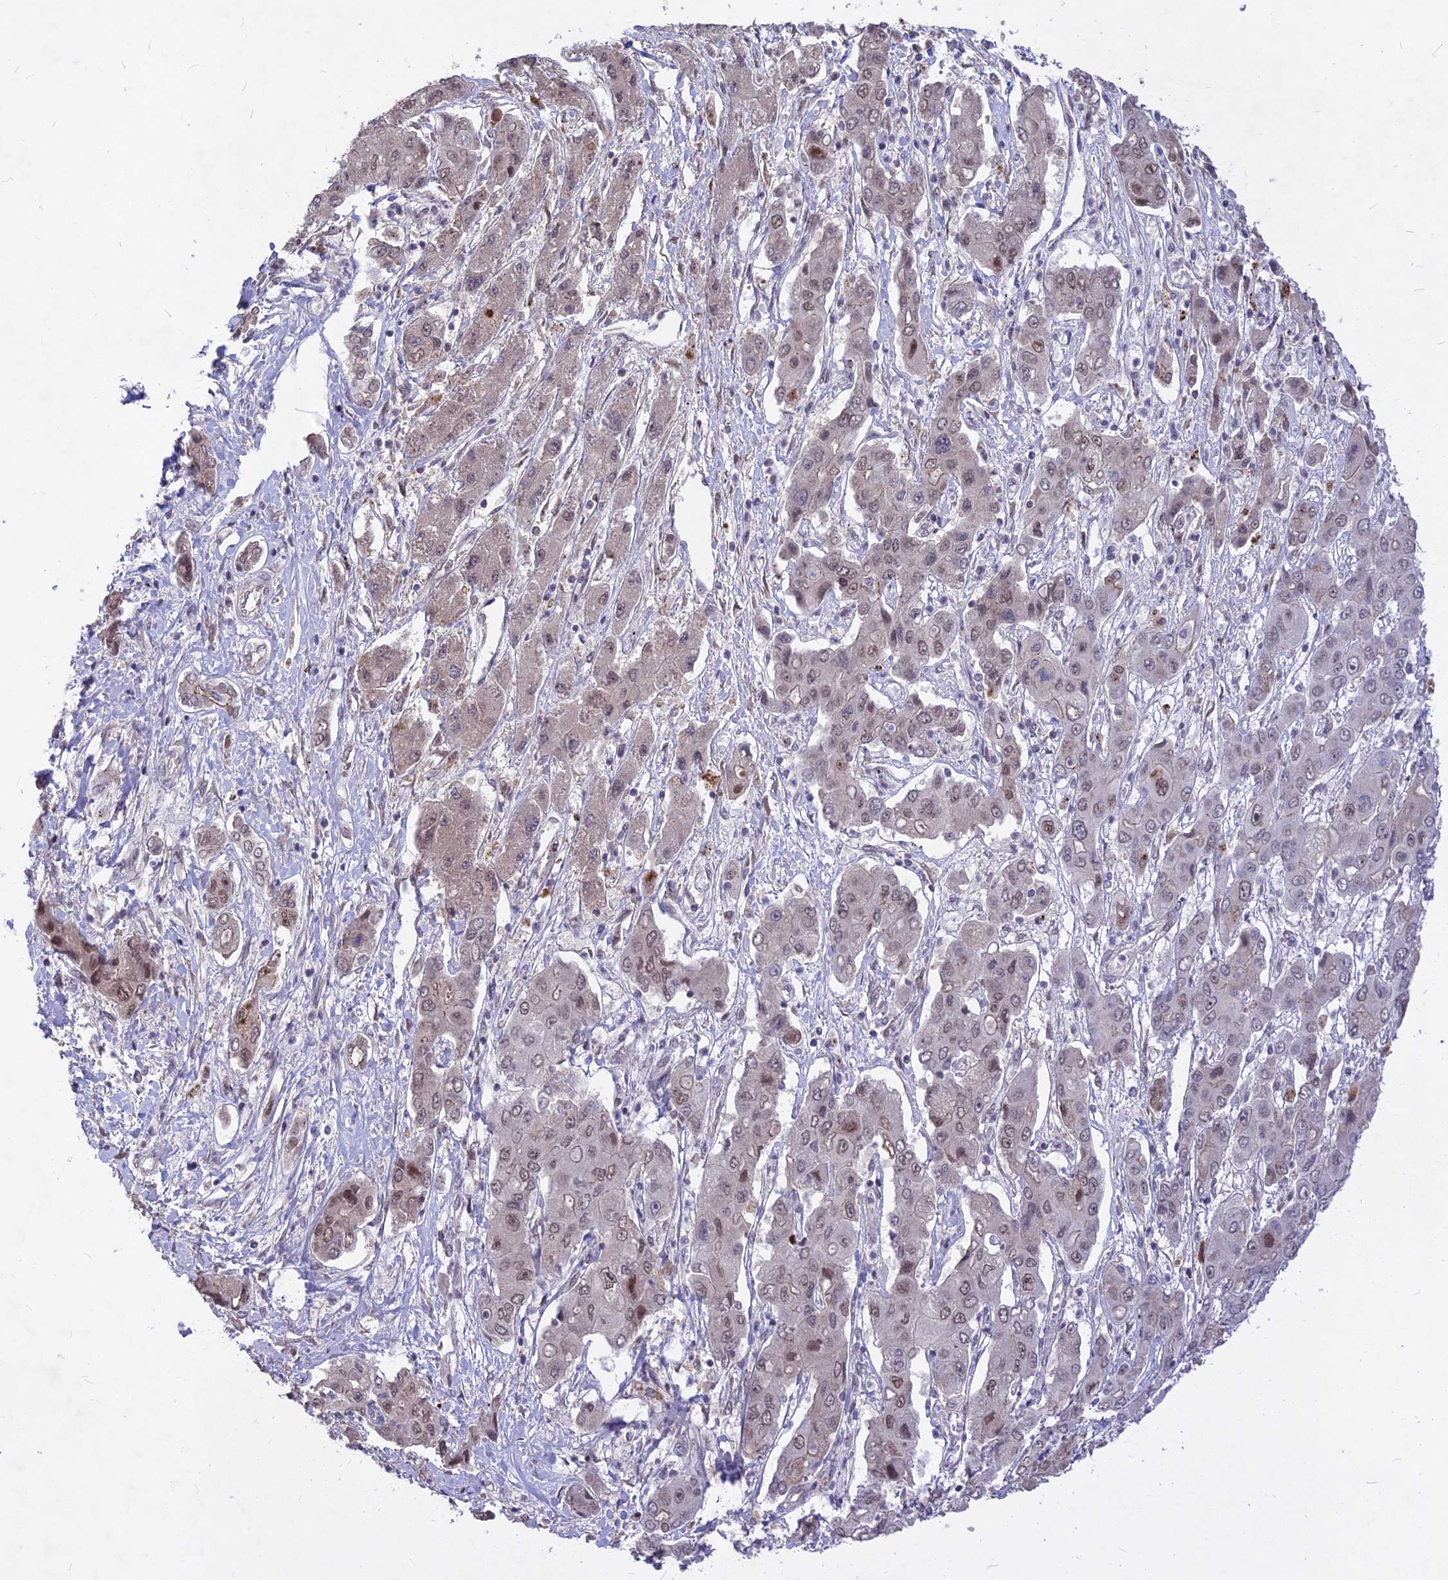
{"staining": {"intensity": "moderate", "quantity": "25%-75%", "location": "nuclear"}, "tissue": "liver cancer", "cell_type": "Tumor cells", "image_type": "cancer", "snomed": [{"axis": "morphology", "description": "Cholangiocarcinoma"}, {"axis": "topography", "description": "Liver"}], "caption": "Immunohistochemistry (IHC) image of neoplastic tissue: liver cancer stained using immunohistochemistry (IHC) demonstrates medium levels of moderate protein expression localized specifically in the nuclear of tumor cells, appearing as a nuclear brown color.", "gene": "DIS3", "patient": {"sex": "male", "age": 67}}